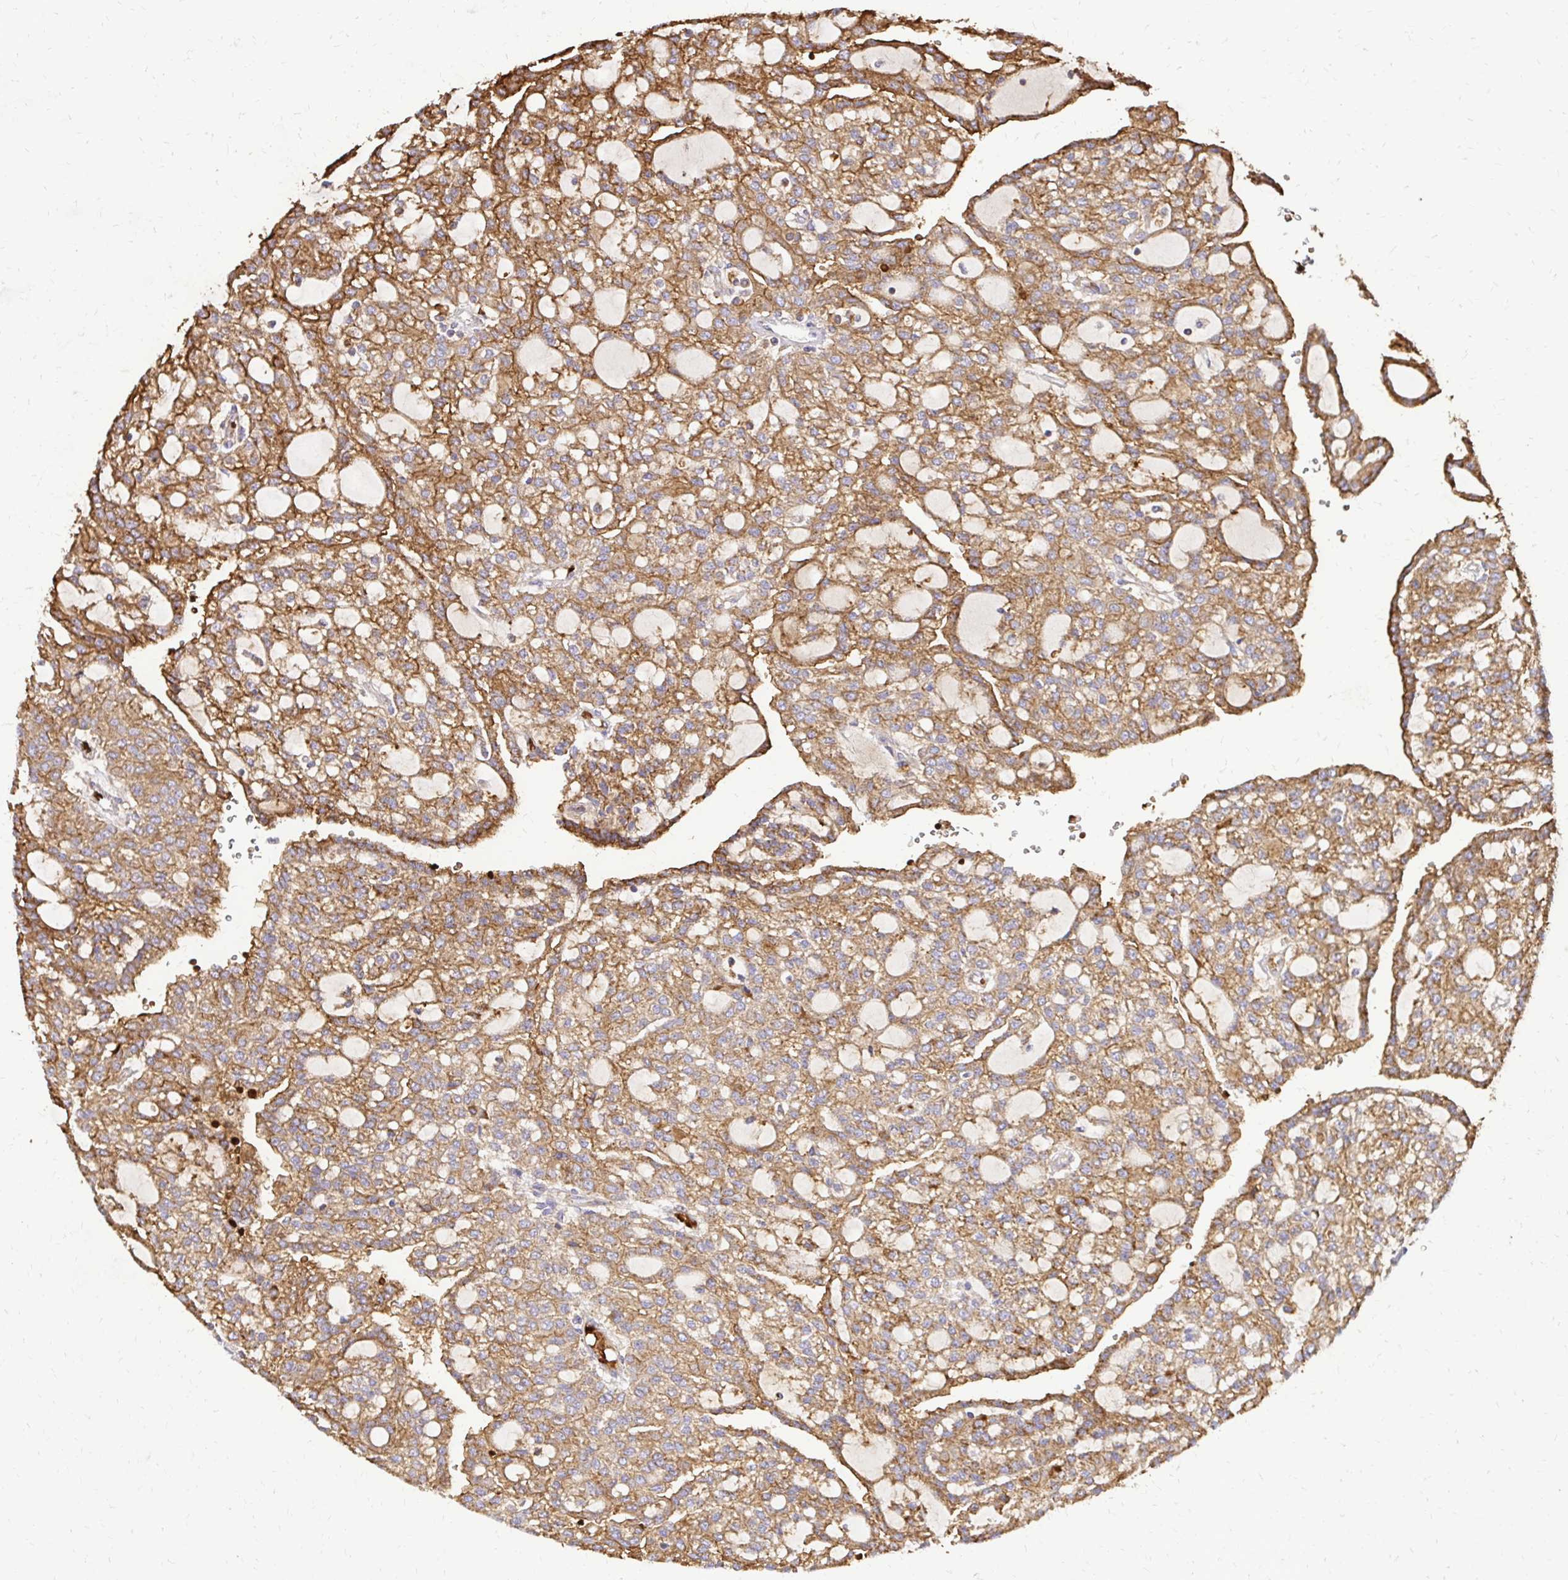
{"staining": {"intensity": "moderate", "quantity": ">75%", "location": "cytoplasmic/membranous"}, "tissue": "renal cancer", "cell_type": "Tumor cells", "image_type": "cancer", "snomed": [{"axis": "morphology", "description": "Adenocarcinoma, NOS"}, {"axis": "topography", "description": "Kidney"}], "caption": "Renal cancer (adenocarcinoma) stained with a protein marker displays moderate staining in tumor cells.", "gene": "MRPL13", "patient": {"sex": "male", "age": 63}}